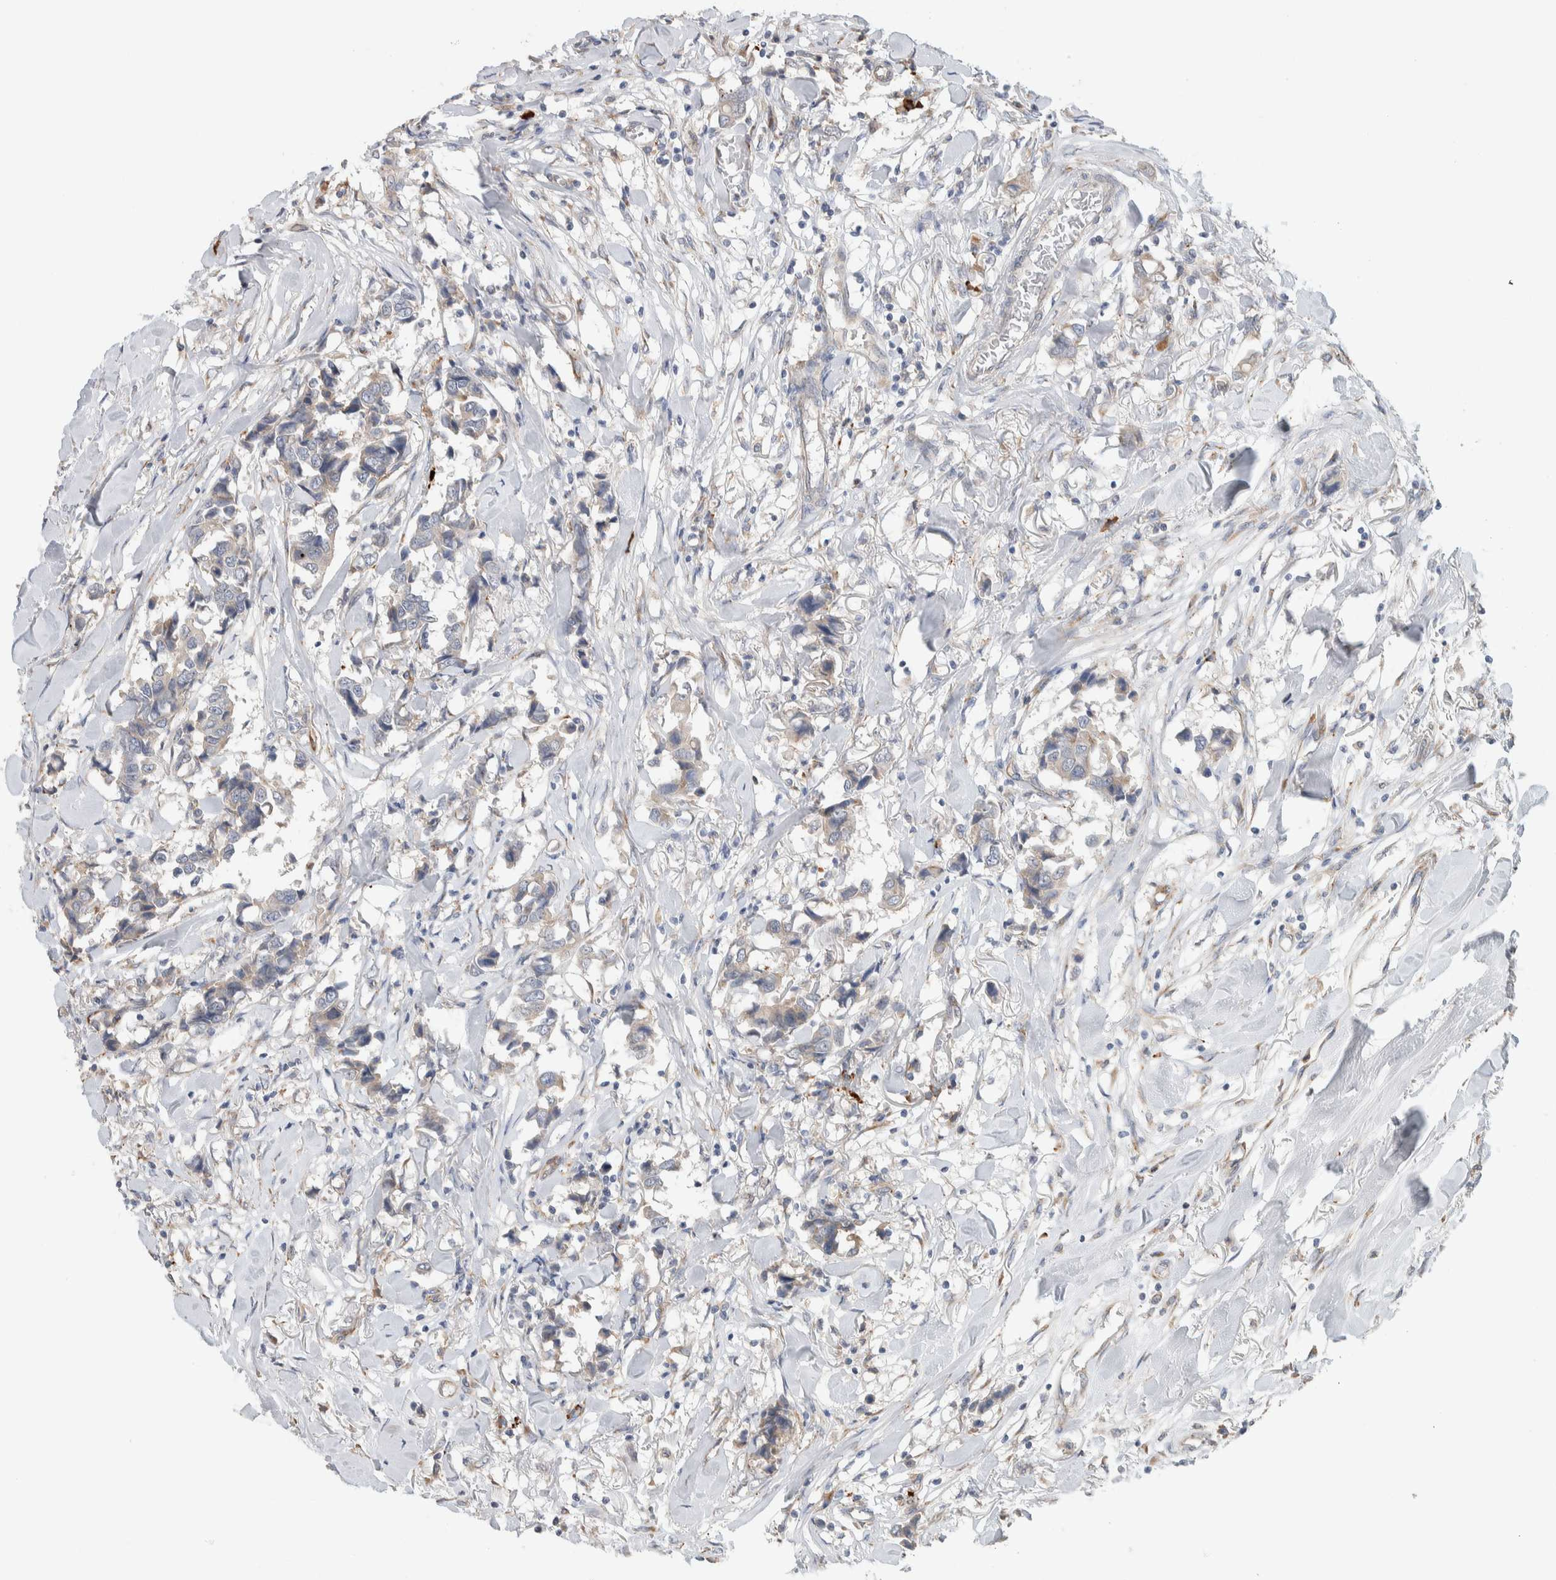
{"staining": {"intensity": "weak", "quantity": "<25%", "location": "cytoplasmic/membranous"}, "tissue": "breast cancer", "cell_type": "Tumor cells", "image_type": "cancer", "snomed": [{"axis": "morphology", "description": "Duct carcinoma"}, {"axis": "topography", "description": "Breast"}], "caption": "The micrograph reveals no staining of tumor cells in breast cancer (invasive ductal carcinoma).", "gene": "ADCY8", "patient": {"sex": "female", "age": 80}}